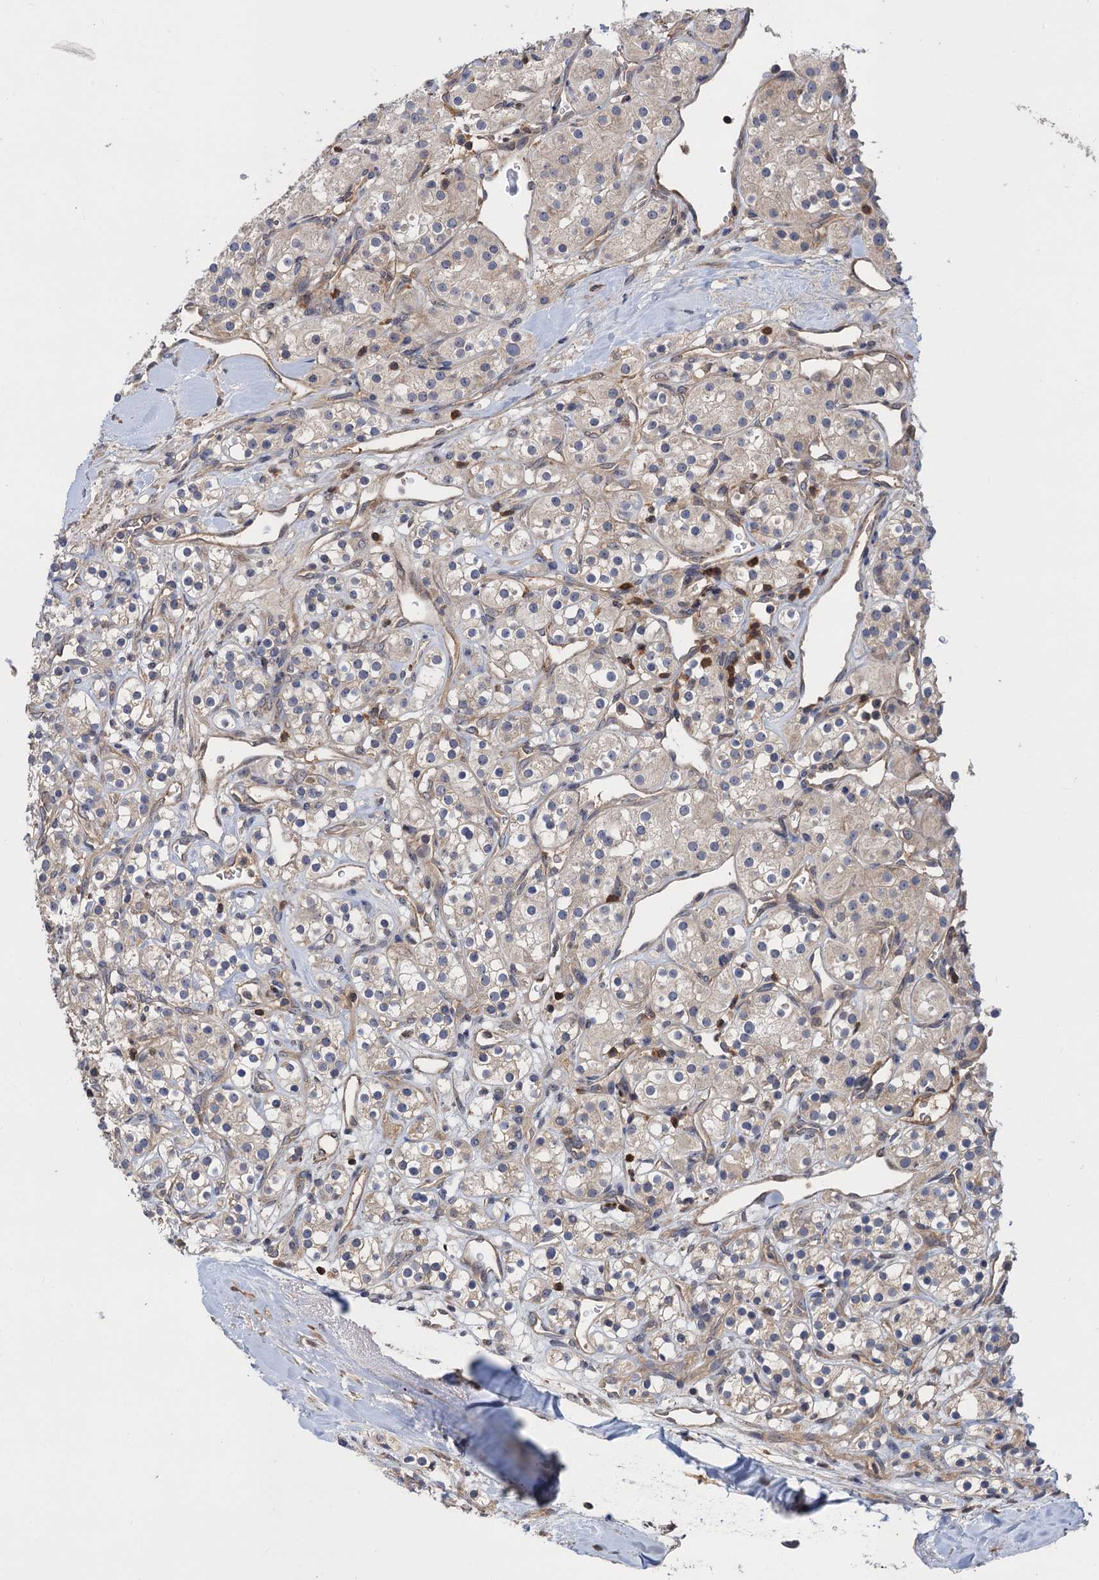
{"staining": {"intensity": "weak", "quantity": "<25%", "location": "cytoplasmic/membranous"}, "tissue": "renal cancer", "cell_type": "Tumor cells", "image_type": "cancer", "snomed": [{"axis": "morphology", "description": "Adenocarcinoma, NOS"}, {"axis": "topography", "description": "Kidney"}], "caption": "There is no significant positivity in tumor cells of adenocarcinoma (renal).", "gene": "DGKA", "patient": {"sex": "male", "age": 77}}